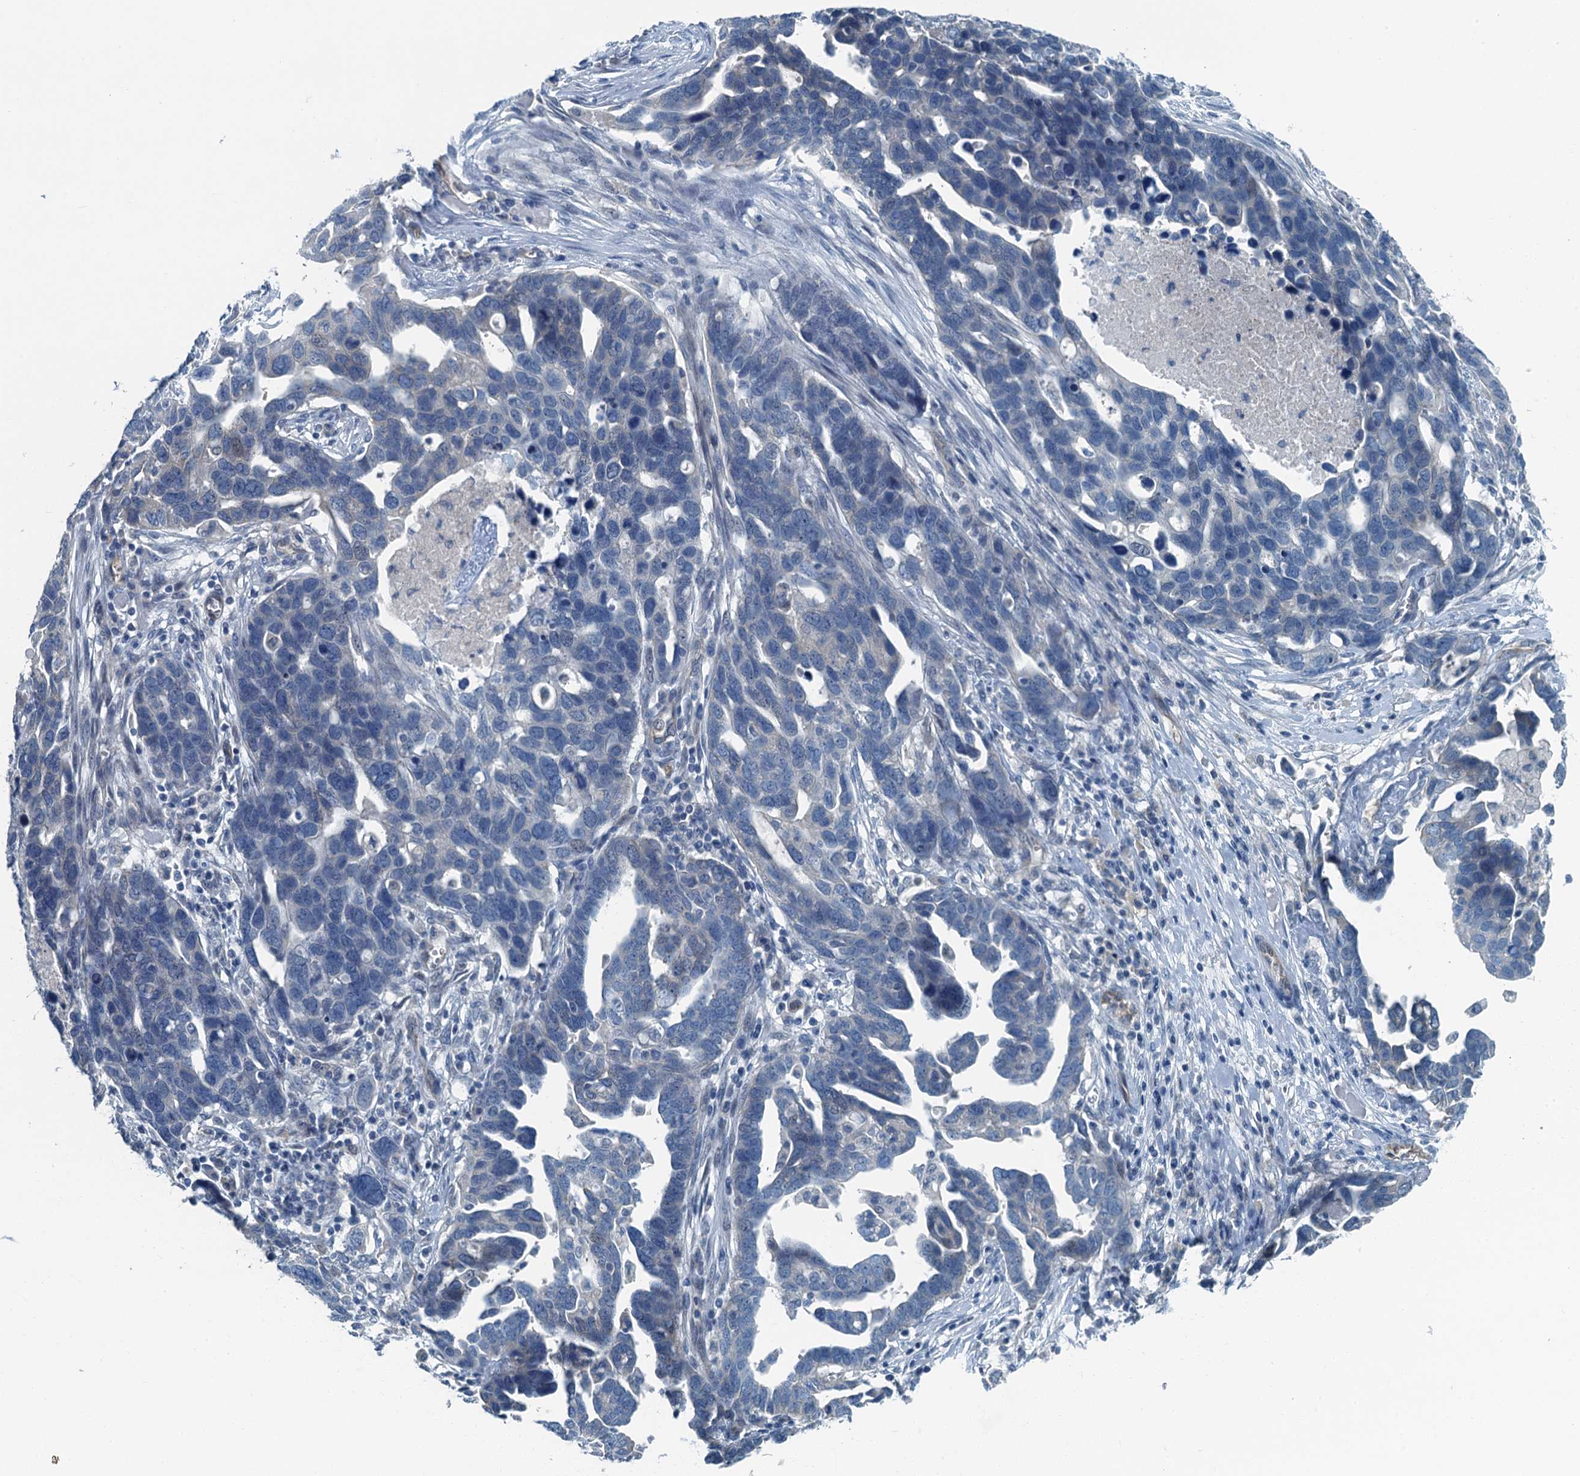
{"staining": {"intensity": "negative", "quantity": "none", "location": "none"}, "tissue": "ovarian cancer", "cell_type": "Tumor cells", "image_type": "cancer", "snomed": [{"axis": "morphology", "description": "Cystadenocarcinoma, serous, NOS"}, {"axis": "topography", "description": "Ovary"}], "caption": "Human ovarian cancer stained for a protein using immunohistochemistry (IHC) exhibits no staining in tumor cells.", "gene": "GFOD2", "patient": {"sex": "female", "age": 54}}